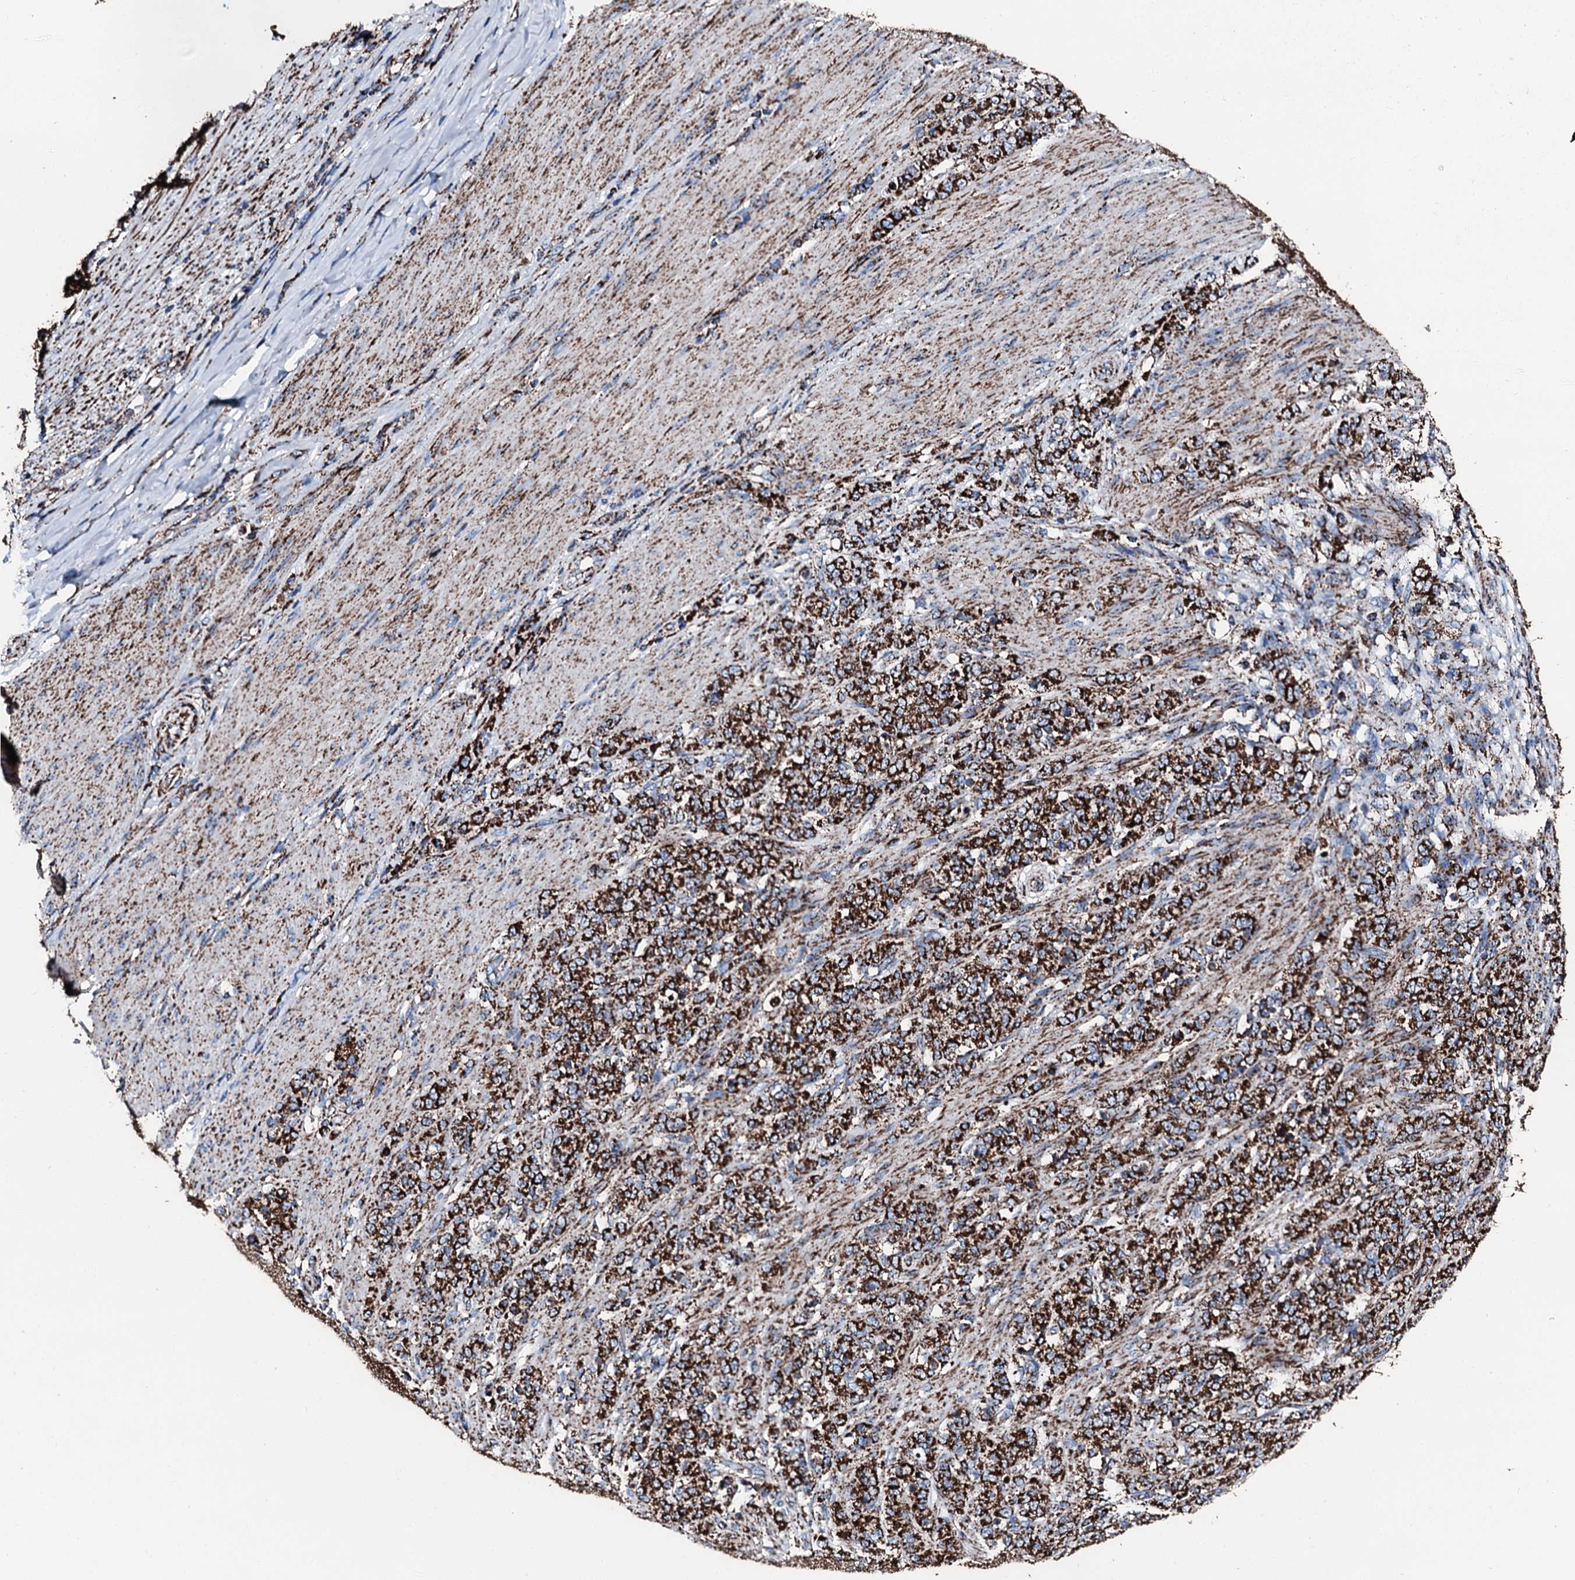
{"staining": {"intensity": "strong", "quantity": ">75%", "location": "cytoplasmic/membranous"}, "tissue": "stomach cancer", "cell_type": "Tumor cells", "image_type": "cancer", "snomed": [{"axis": "morphology", "description": "Adenocarcinoma, NOS"}, {"axis": "topography", "description": "Stomach"}], "caption": "Human adenocarcinoma (stomach) stained with a brown dye exhibits strong cytoplasmic/membranous positive positivity in approximately >75% of tumor cells.", "gene": "HADH", "patient": {"sex": "female", "age": 79}}